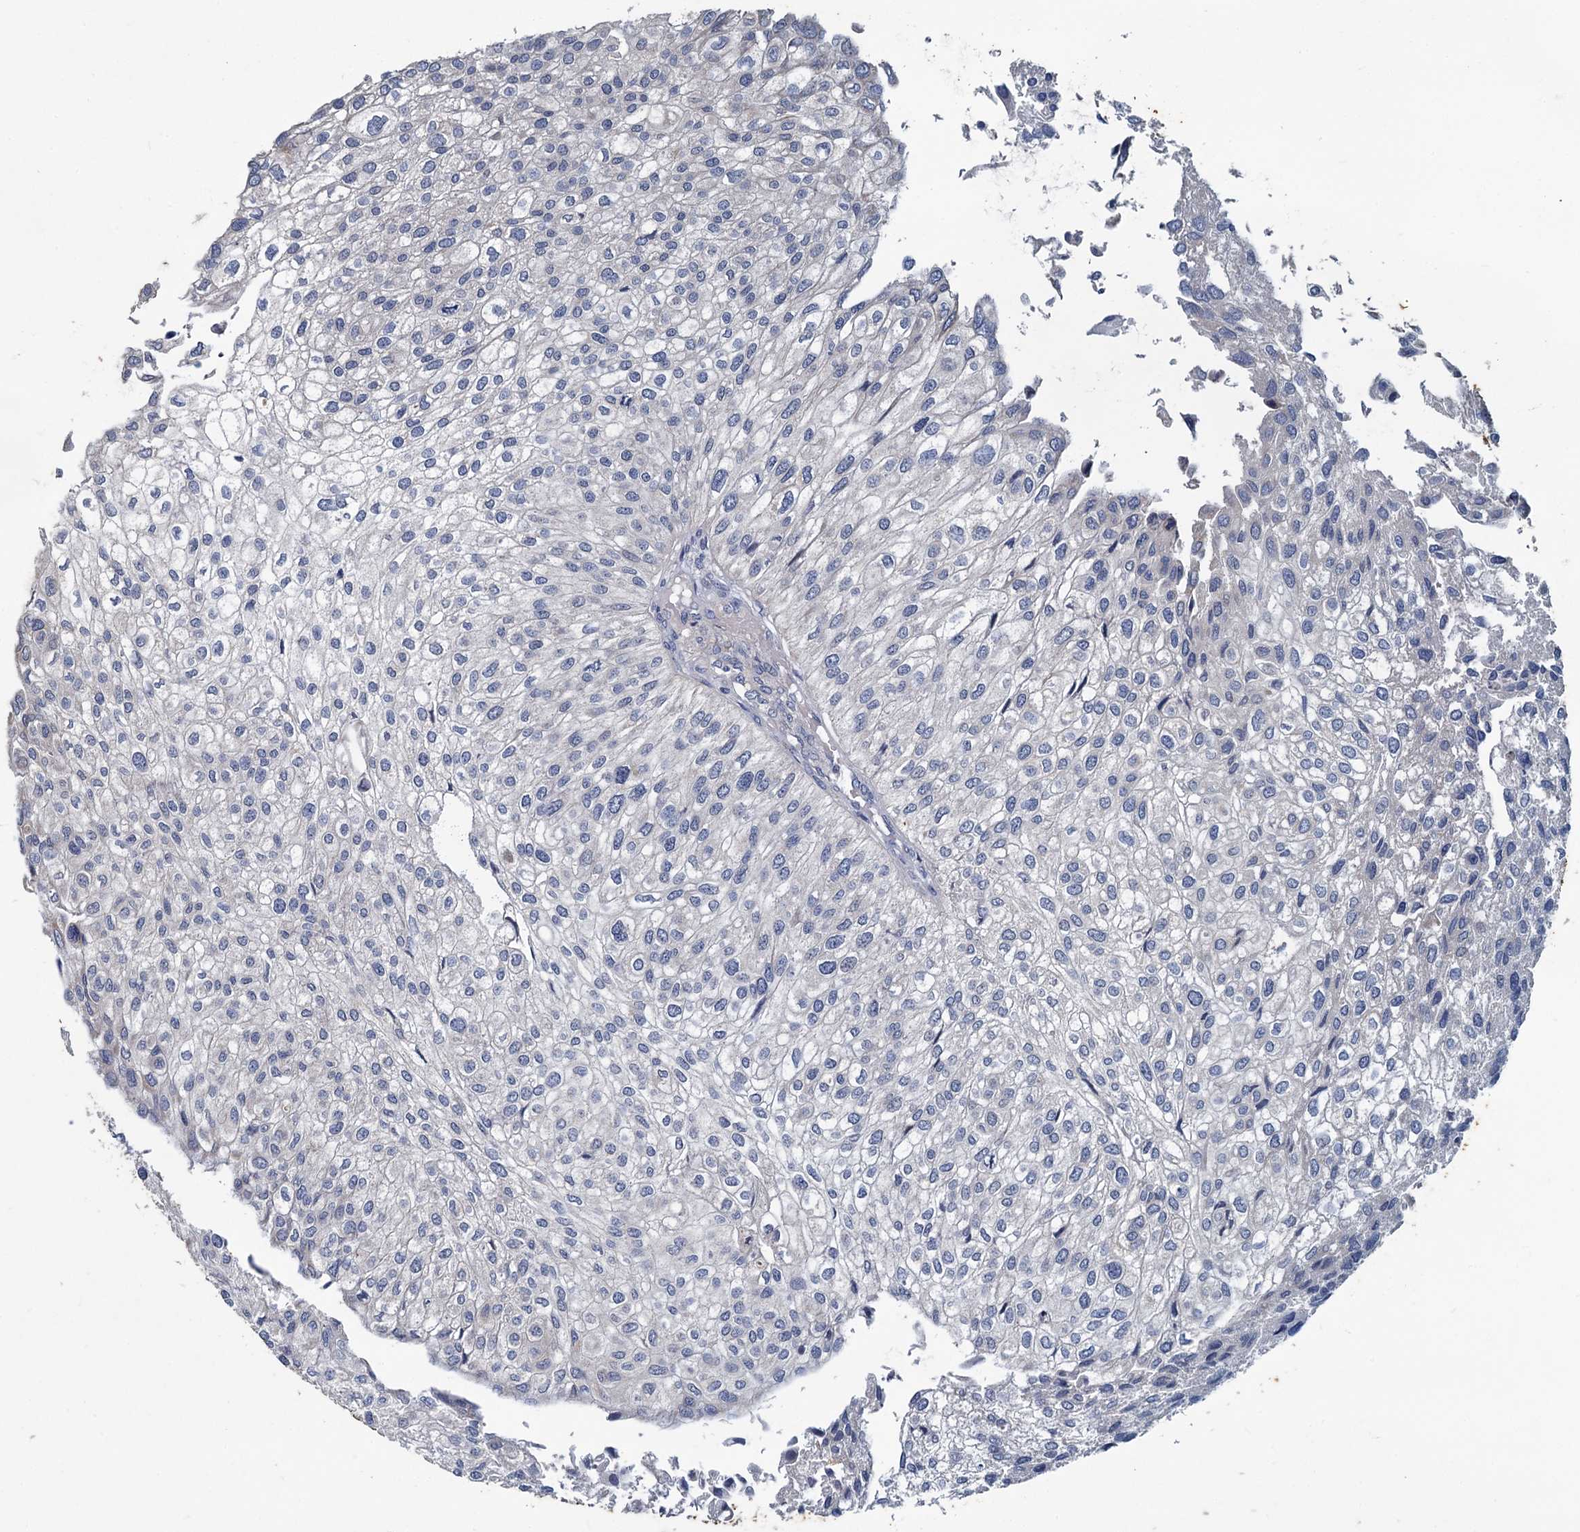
{"staining": {"intensity": "negative", "quantity": "none", "location": "none"}, "tissue": "urothelial cancer", "cell_type": "Tumor cells", "image_type": "cancer", "snomed": [{"axis": "morphology", "description": "Urothelial carcinoma, Low grade"}, {"axis": "topography", "description": "Urinary bladder"}], "caption": "The immunohistochemistry (IHC) image has no significant staining in tumor cells of urothelial carcinoma (low-grade) tissue. Nuclei are stained in blue.", "gene": "SLC2A7", "patient": {"sex": "female", "age": 89}}